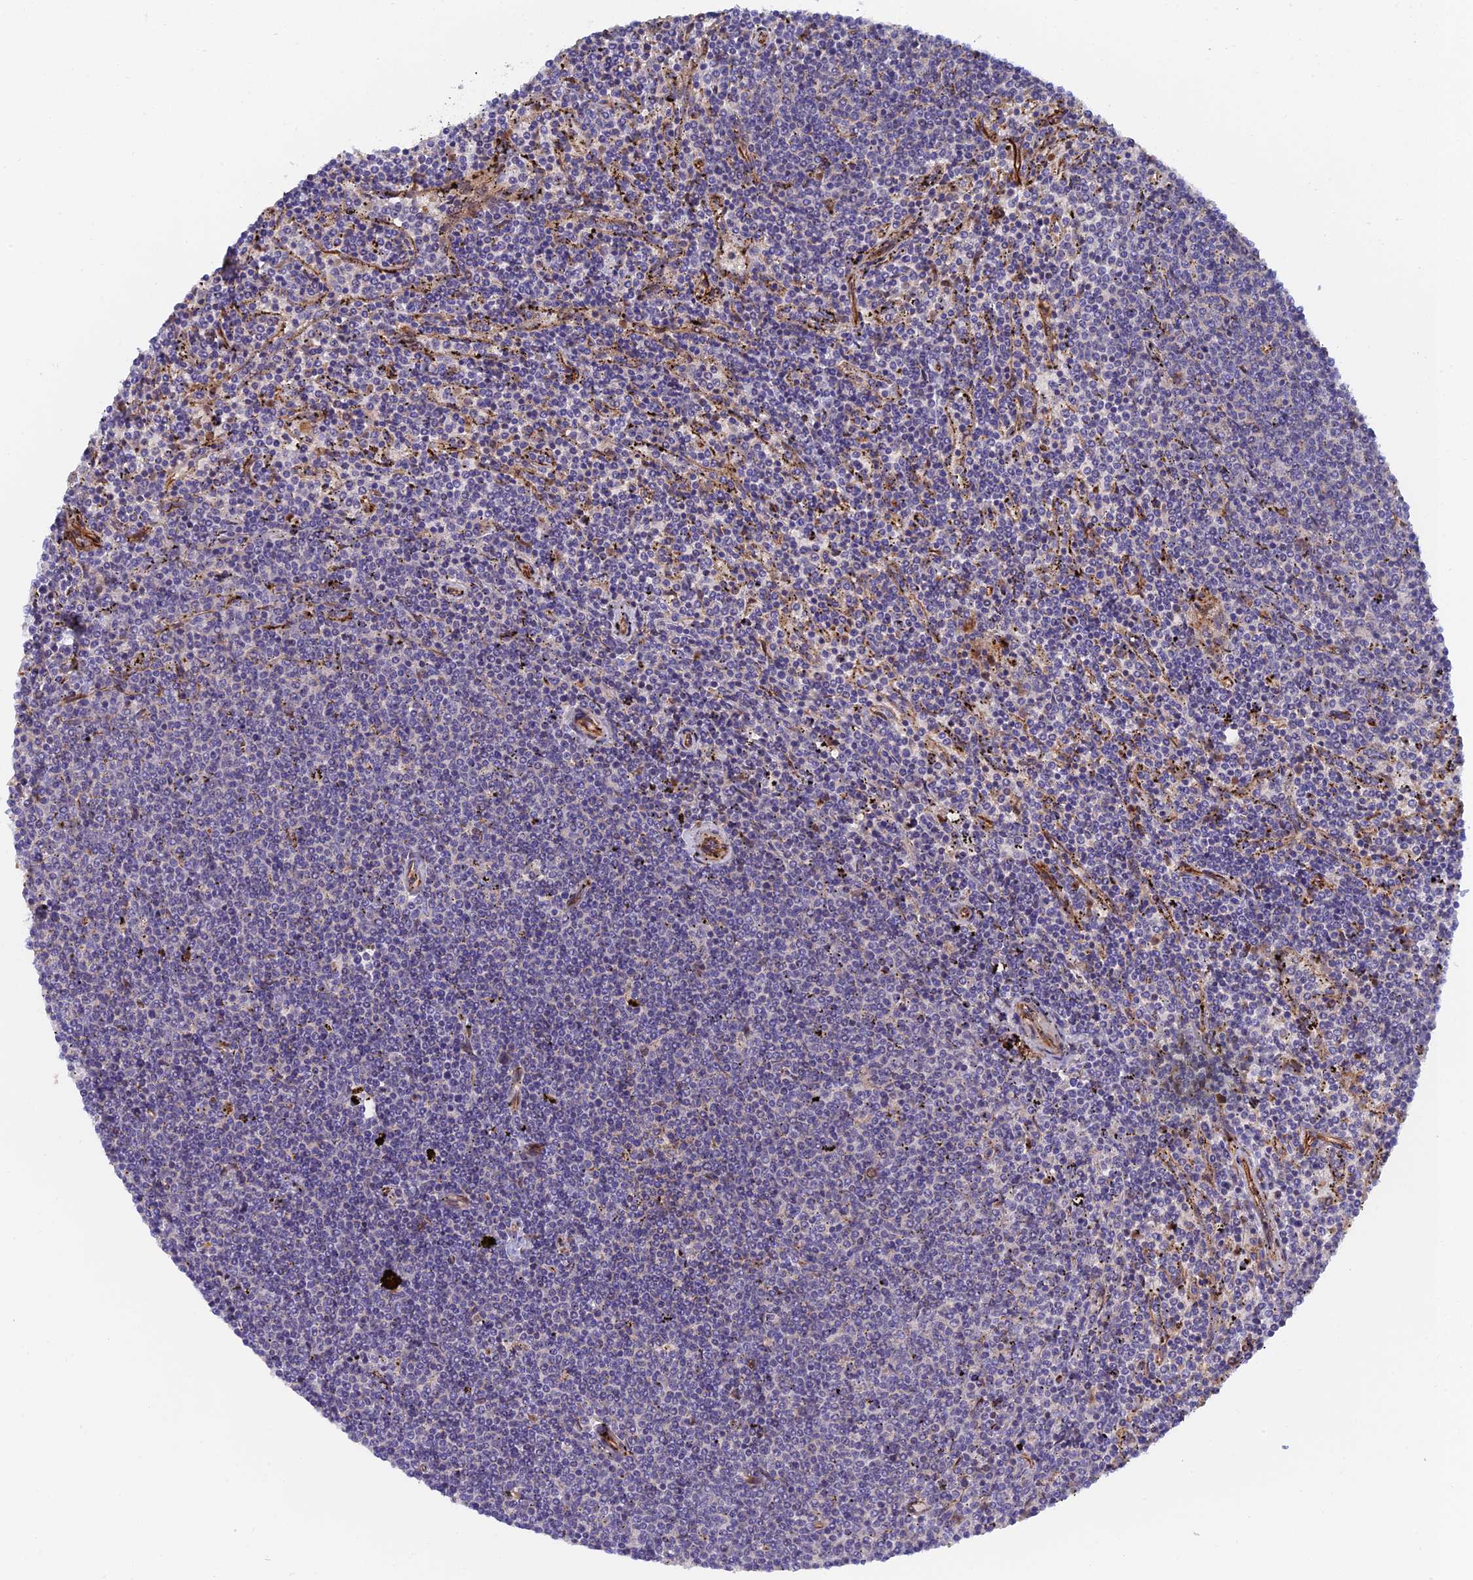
{"staining": {"intensity": "negative", "quantity": "none", "location": "none"}, "tissue": "lymphoma", "cell_type": "Tumor cells", "image_type": "cancer", "snomed": [{"axis": "morphology", "description": "Malignant lymphoma, non-Hodgkin's type, Low grade"}, {"axis": "topography", "description": "Spleen"}], "caption": "There is no significant positivity in tumor cells of malignant lymphoma, non-Hodgkin's type (low-grade). (DAB (3,3'-diaminobenzidine) IHC with hematoxylin counter stain).", "gene": "PPP2R3C", "patient": {"sex": "female", "age": 50}}